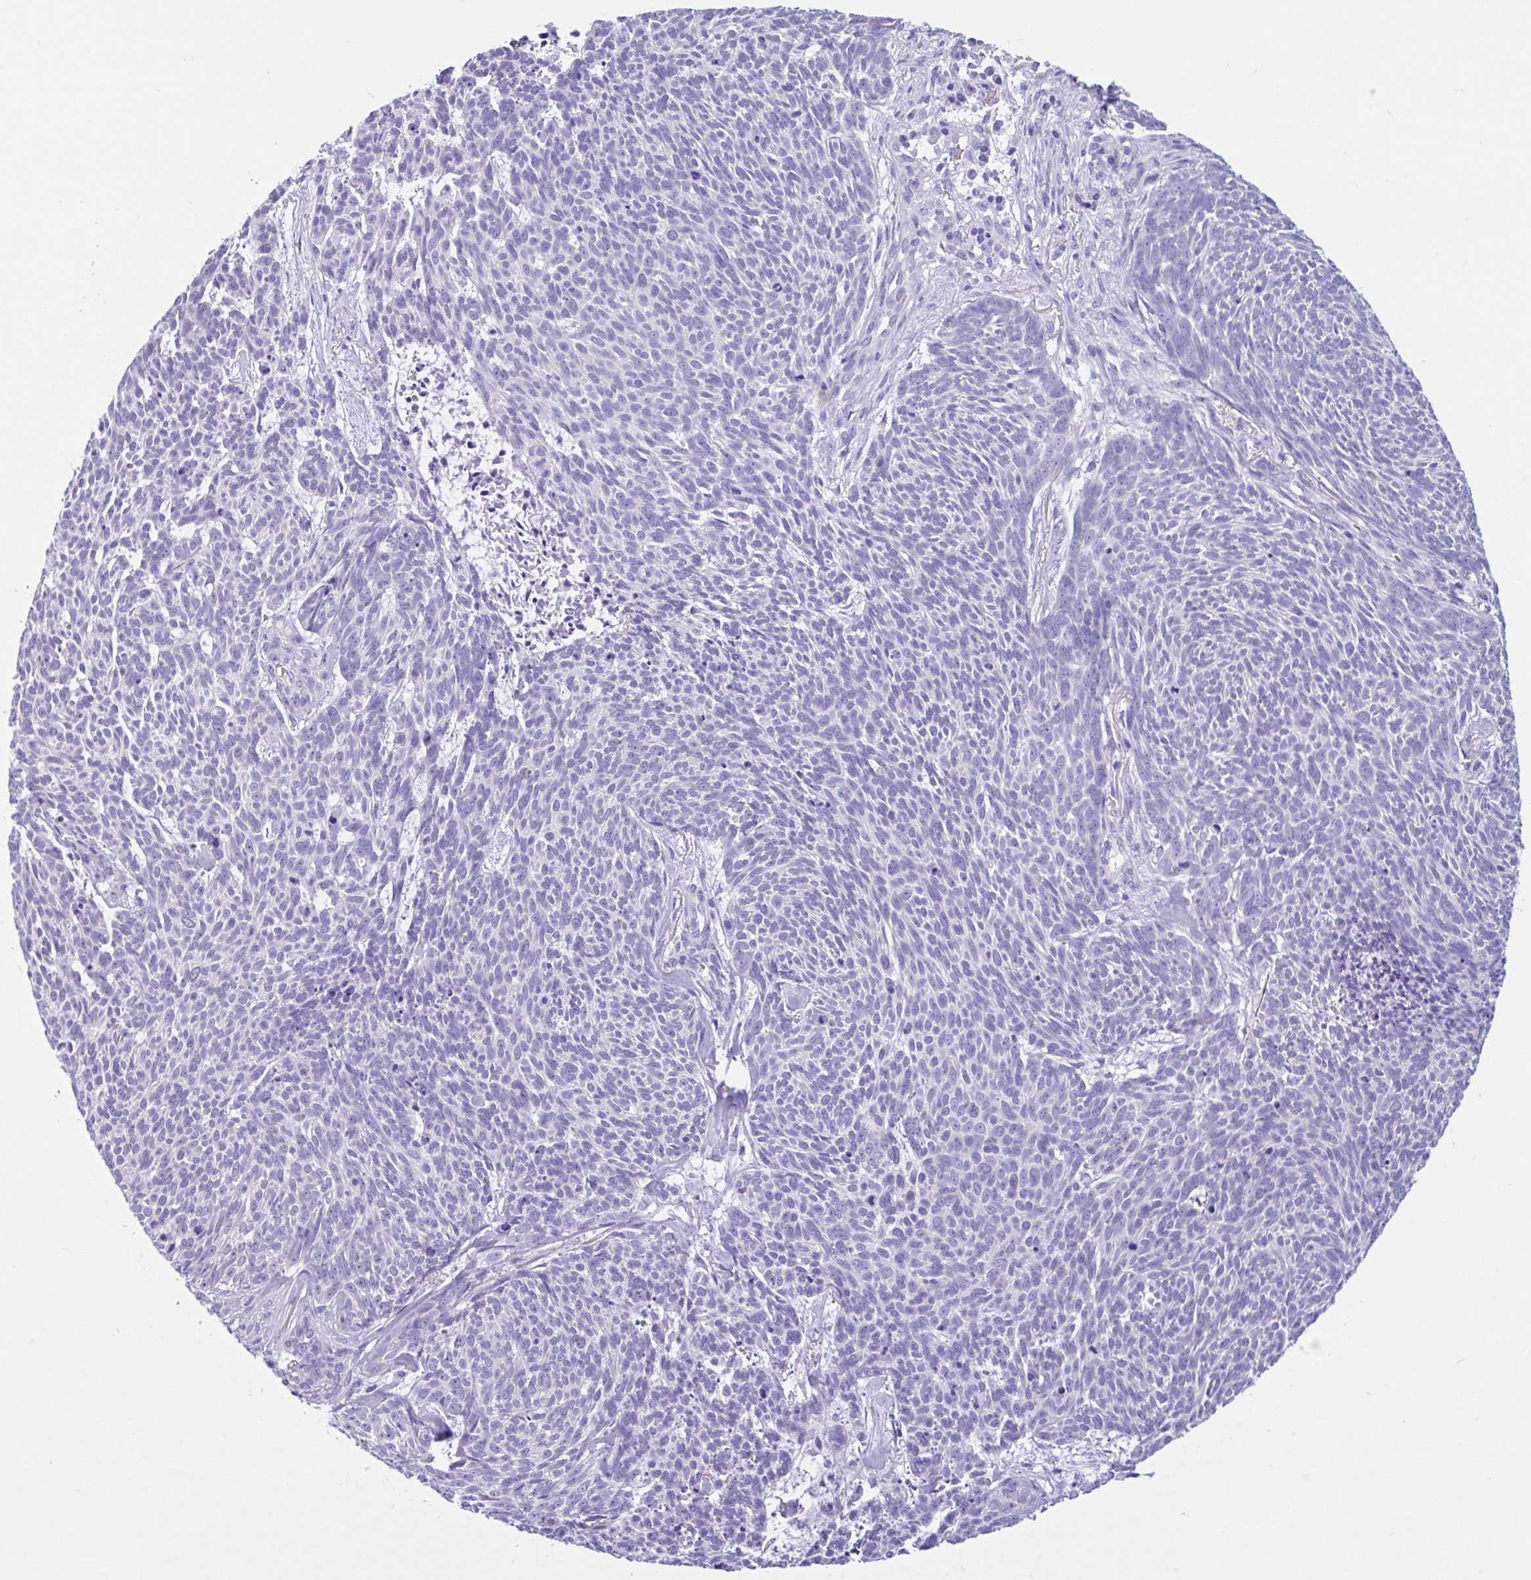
{"staining": {"intensity": "negative", "quantity": "none", "location": "none"}, "tissue": "skin cancer", "cell_type": "Tumor cells", "image_type": "cancer", "snomed": [{"axis": "morphology", "description": "Basal cell carcinoma"}, {"axis": "topography", "description": "Skin"}], "caption": "DAB (3,3'-diaminobenzidine) immunohistochemical staining of human skin basal cell carcinoma shows no significant staining in tumor cells.", "gene": "TMEM79", "patient": {"sex": "female", "age": 93}}